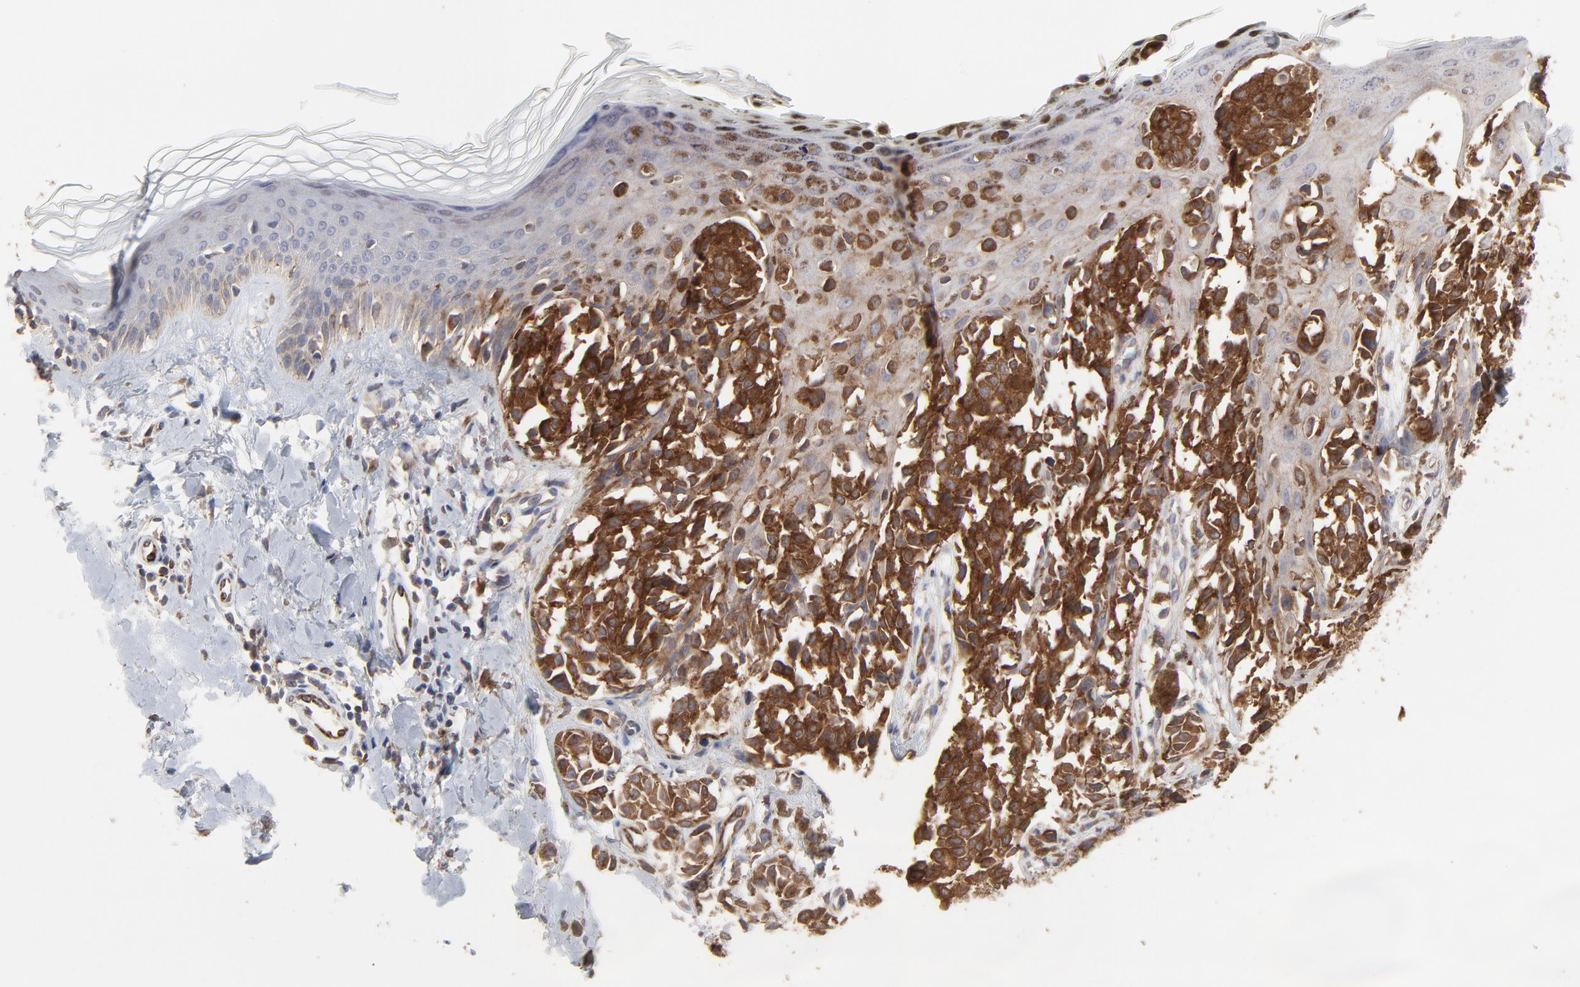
{"staining": {"intensity": "strong", "quantity": ">75%", "location": "cytoplasmic/membranous"}, "tissue": "melanoma", "cell_type": "Tumor cells", "image_type": "cancer", "snomed": [{"axis": "morphology", "description": "Malignant melanoma, NOS"}, {"axis": "topography", "description": "Skin"}], "caption": "Immunohistochemistry (DAB) staining of melanoma shows strong cytoplasmic/membranous protein staining in approximately >75% of tumor cells. Immunohistochemistry stains the protein of interest in brown and the nuclei are stained blue.", "gene": "RAB9A", "patient": {"sex": "female", "age": 38}}